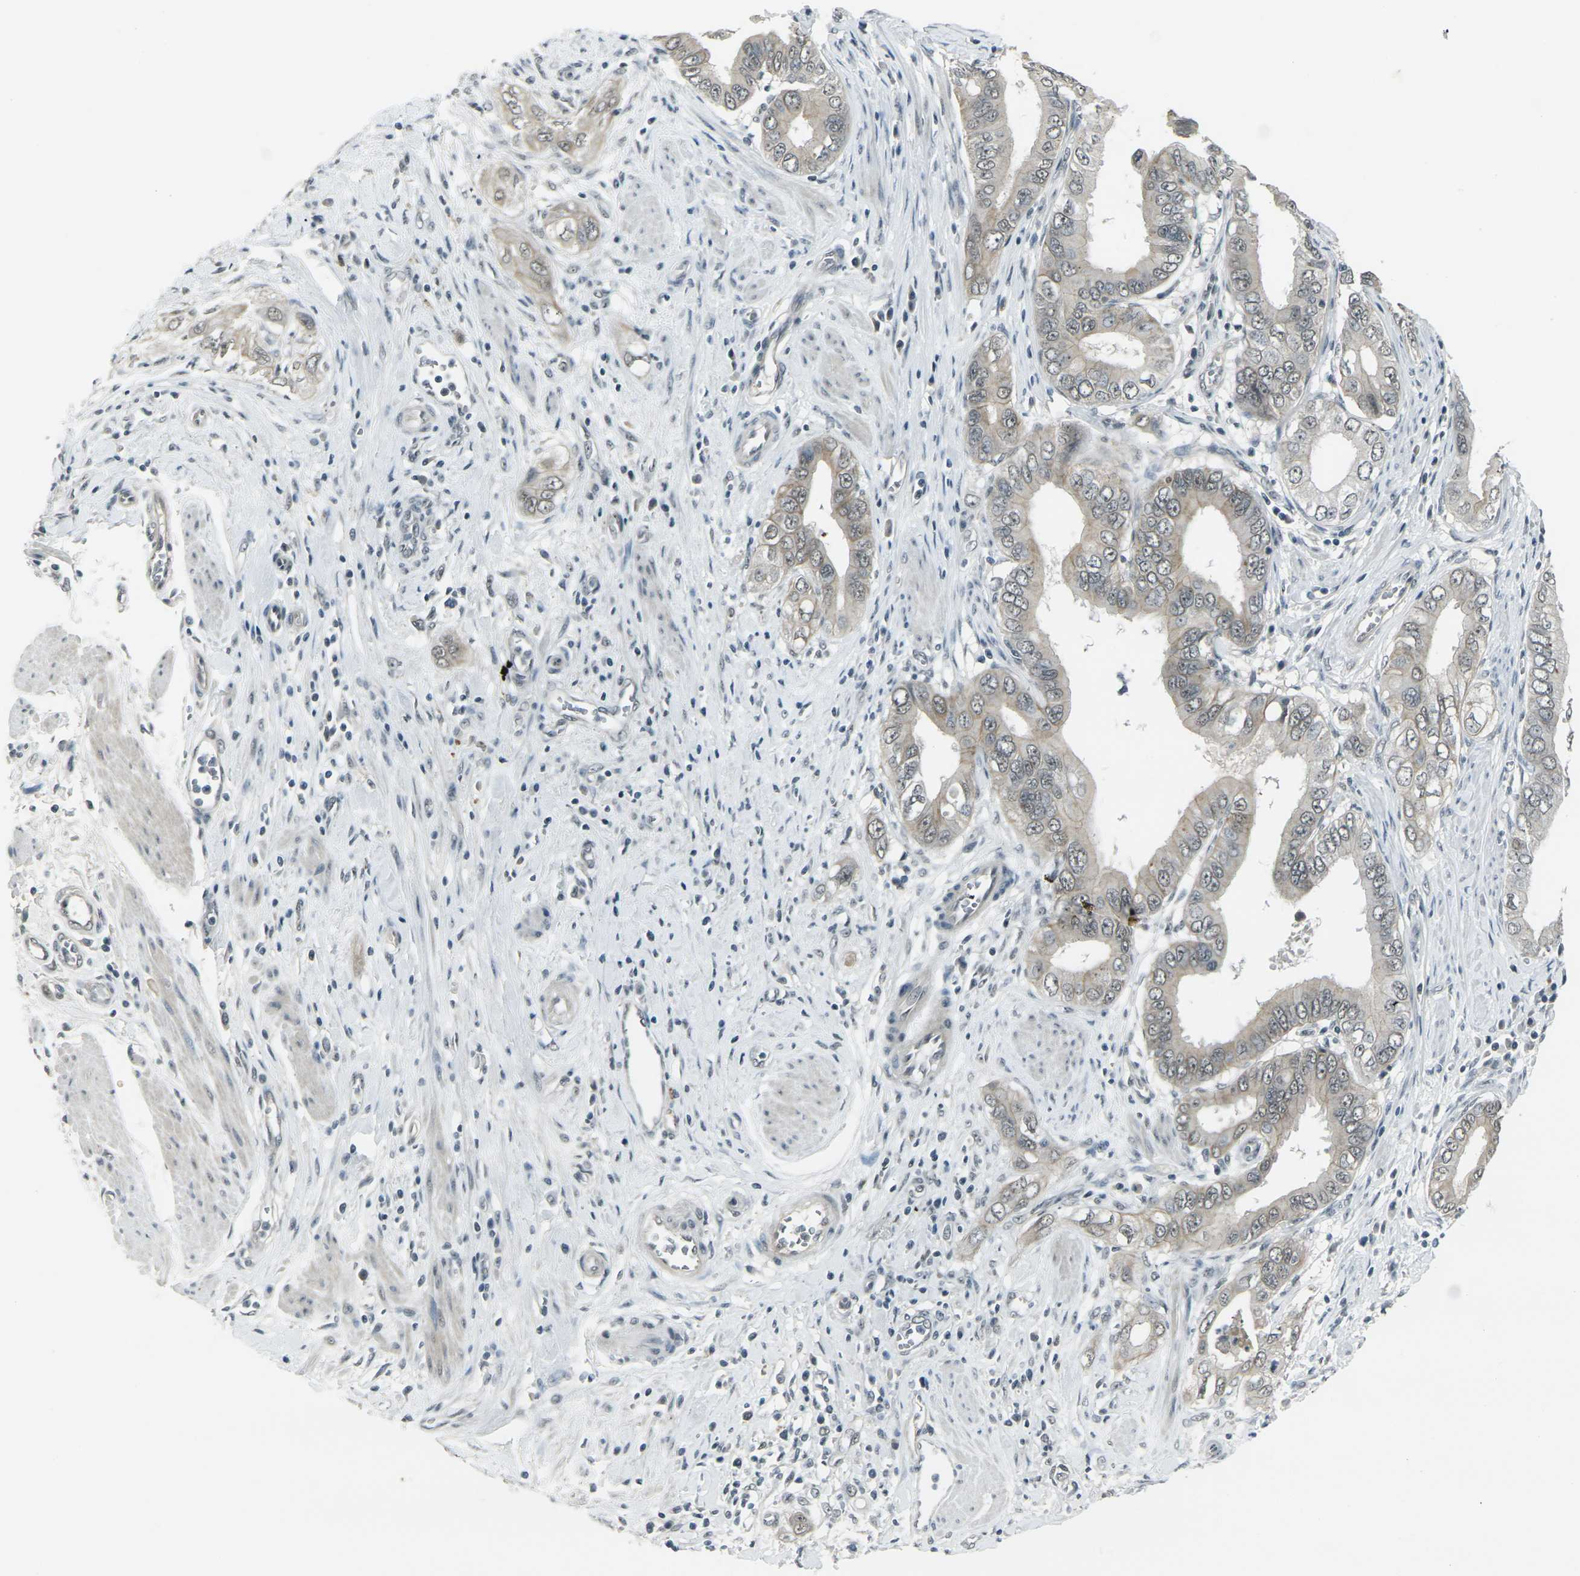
{"staining": {"intensity": "weak", "quantity": "<25%", "location": "nuclear"}, "tissue": "pancreatic cancer", "cell_type": "Tumor cells", "image_type": "cancer", "snomed": [{"axis": "morphology", "description": "Normal tissue, NOS"}, {"axis": "topography", "description": "Lymph node"}], "caption": "IHC photomicrograph of pancreatic cancer stained for a protein (brown), which exhibits no staining in tumor cells. (Stains: DAB immunohistochemistry (IHC) with hematoxylin counter stain, Microscopy: brightfield microscopy at high magnification).", "gene": "GPR19", "patient": {"sex": "male", "age": 50}}